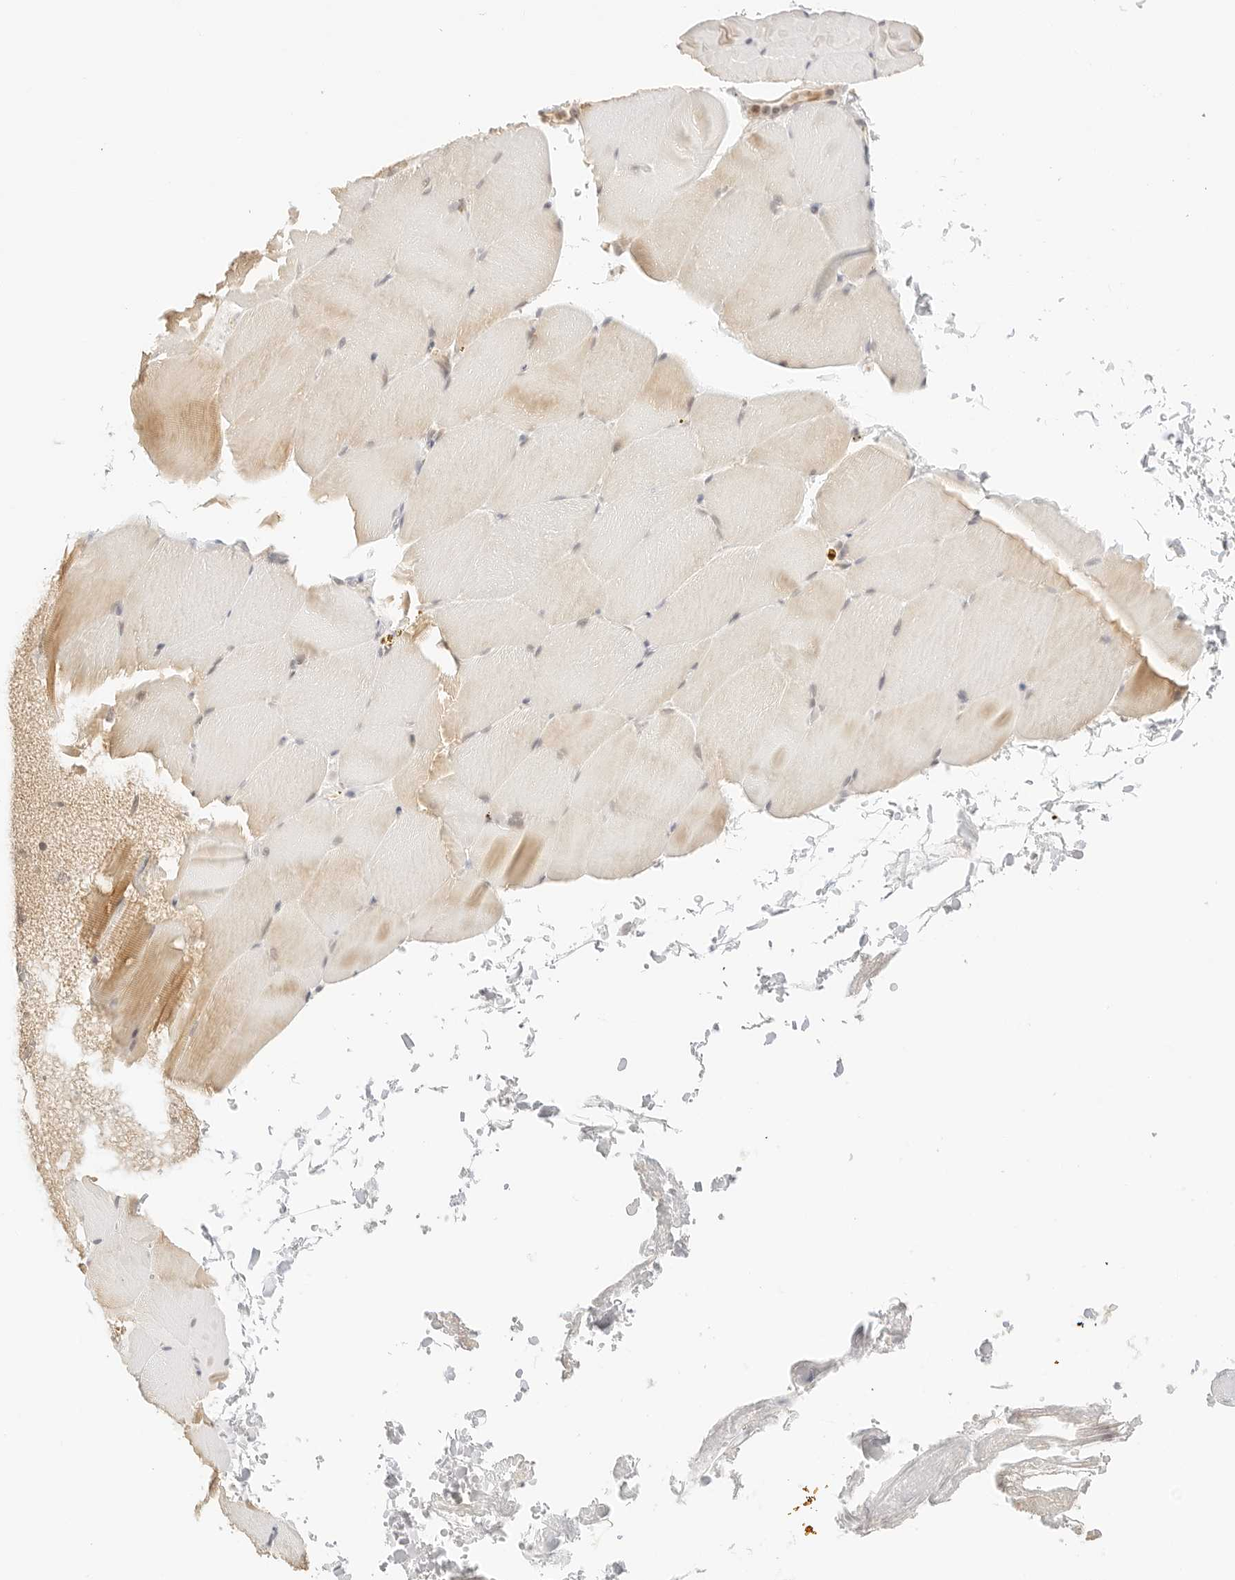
{"staining": {"intensity": "moderate", "quantity": "<25%", "location": "cytoplasmic/membranous"}, "tissue": "skeletal muscle", "cell_type": "Myocytes", "image_type": "normal", "snomed": [{"axis": "morphology", "description": "Normal tissue, NOS"}, {"axis": "topography", "description": "Skeletal muscle"}, {"axis": "topography", "description": "Parathyroid gland"}], "caption": "DAB immunohistochemical staining of unremarkable skeletal muscle shows moderate cytoplasmic/membranous protein positivity in approximately <25% of myocytes.", "gene": "SEPTIN4", "patient": {"sex": "female", "age": 37}}